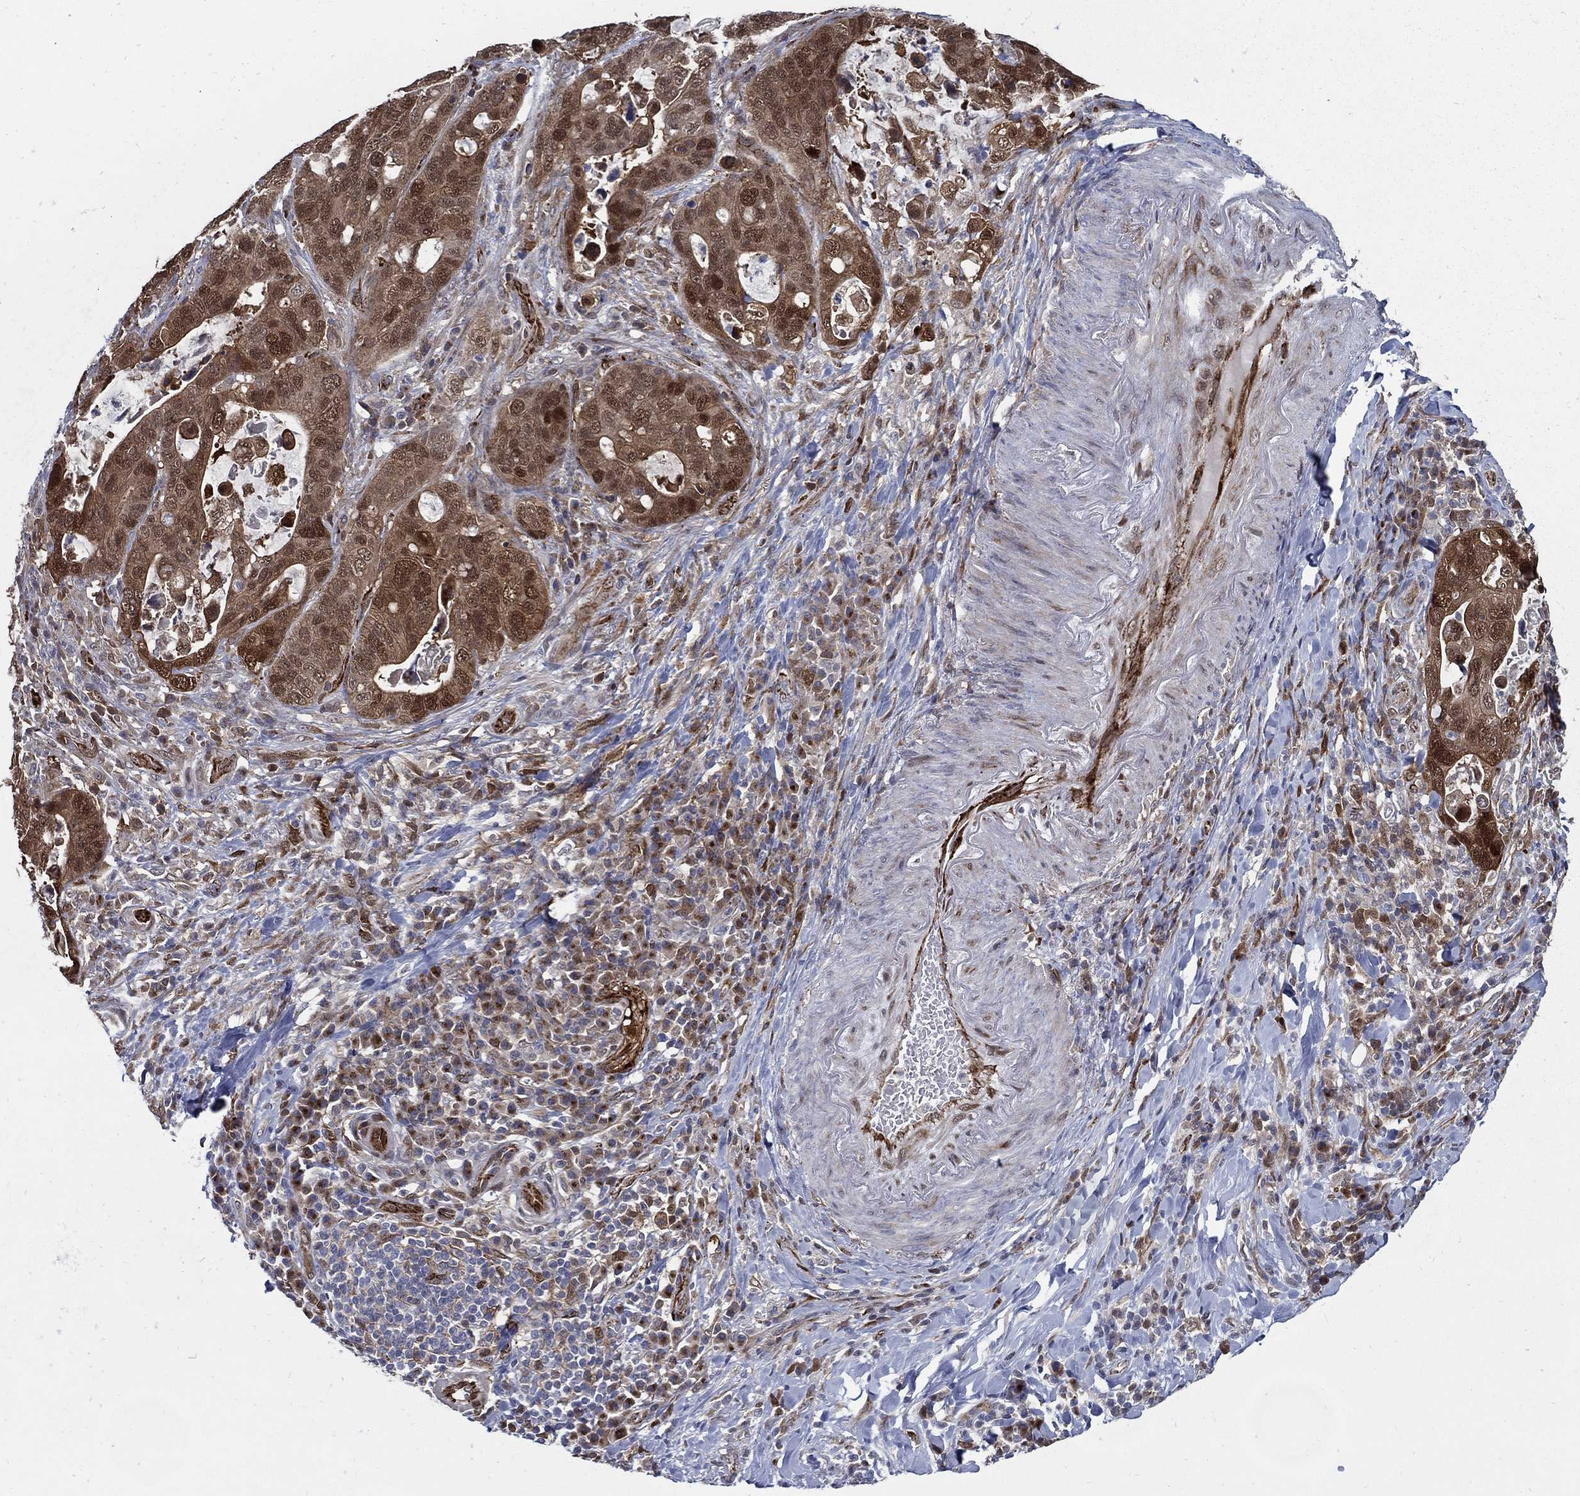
{"staining": {"intensity": "moderate", "quantity": "25%-75%", "location": "cytoplasmic/membranous,nuclear"}, "tissue": "stomach cancer", "cell_type": "Tumor cells", "image_type": "cancer", "snomed": [{"axis": "morphology", "description": "Adenocarcinoma, NOS"}, {"axis": "topography", "description": "Stomach"}], "caption": "Protein expression analysis of adenocarcinoma (stomach) demonstrates moderate cytoplasmic/membranous and nuclear positivity in approximately 25%-75% of tumor cells. (IHC, brightfield microscopy, high magnification).", "gene": "ARHGAP11A", "patient": {"sex": "male", "age": 54}}